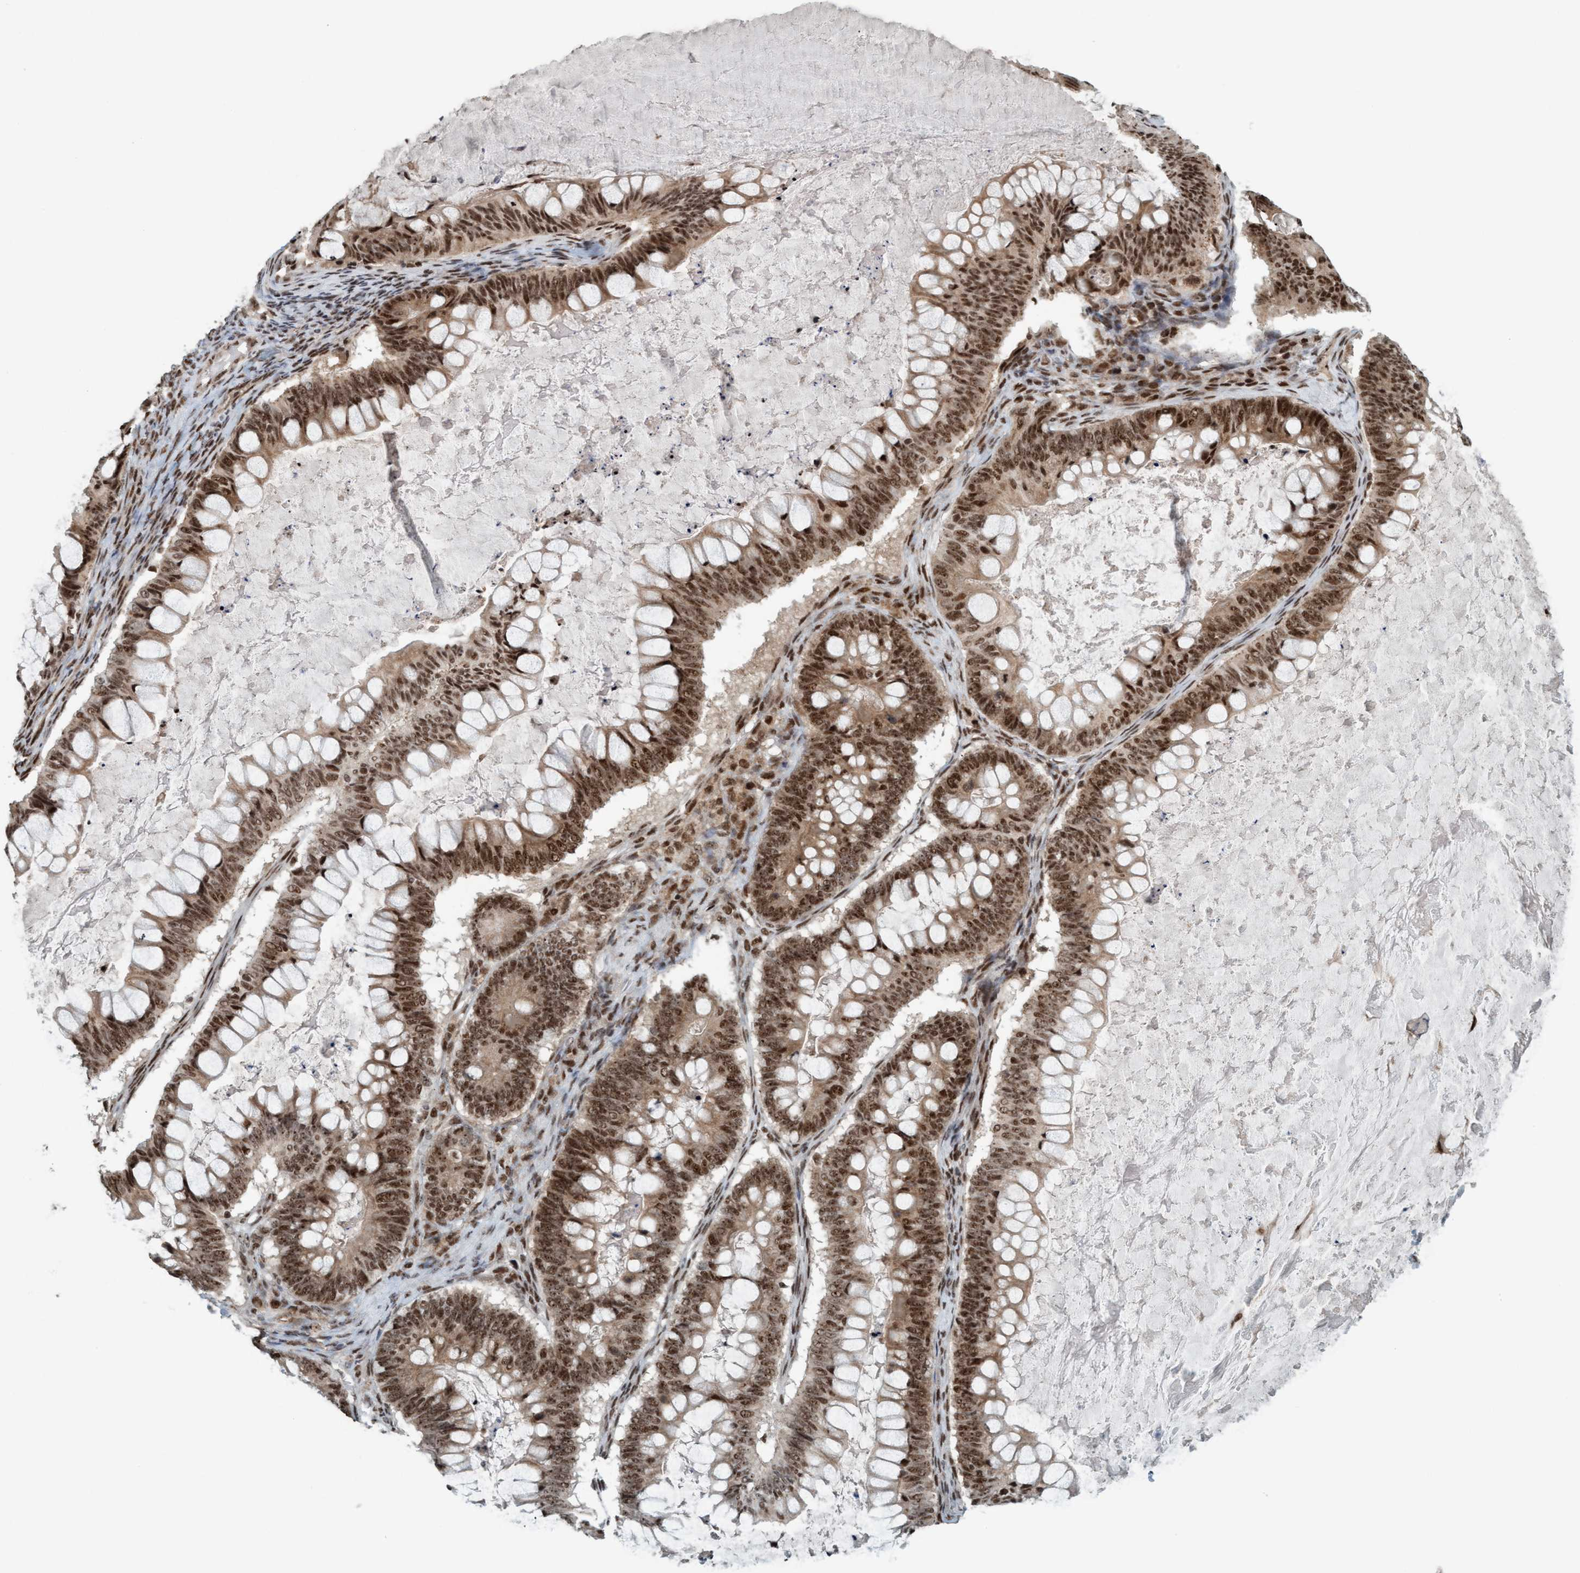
{"staining": {"intensity": "strong", "quantity": ">75%", "location": "nuclear"}, "tissue": "ovarian cancer", "cell_type": "Tumor cells", "image_type": "cancer", "snomed": [{"axis": "morphology", "description": "Cystadenocarcinoma, mucinous, NOS"}, {"axis": "topography", "description": "Ovary"}], "caption": "IHC photomicrograph of neoplastic tissue: human ovarian cancer stained using IHC reveals high levels of strong protein expression localized specifically in the nuclear of tumor cells, appearing as a nuclear brown color.", "gene": "SMCR8", "patient": {"sex": "female", "age": 61}}